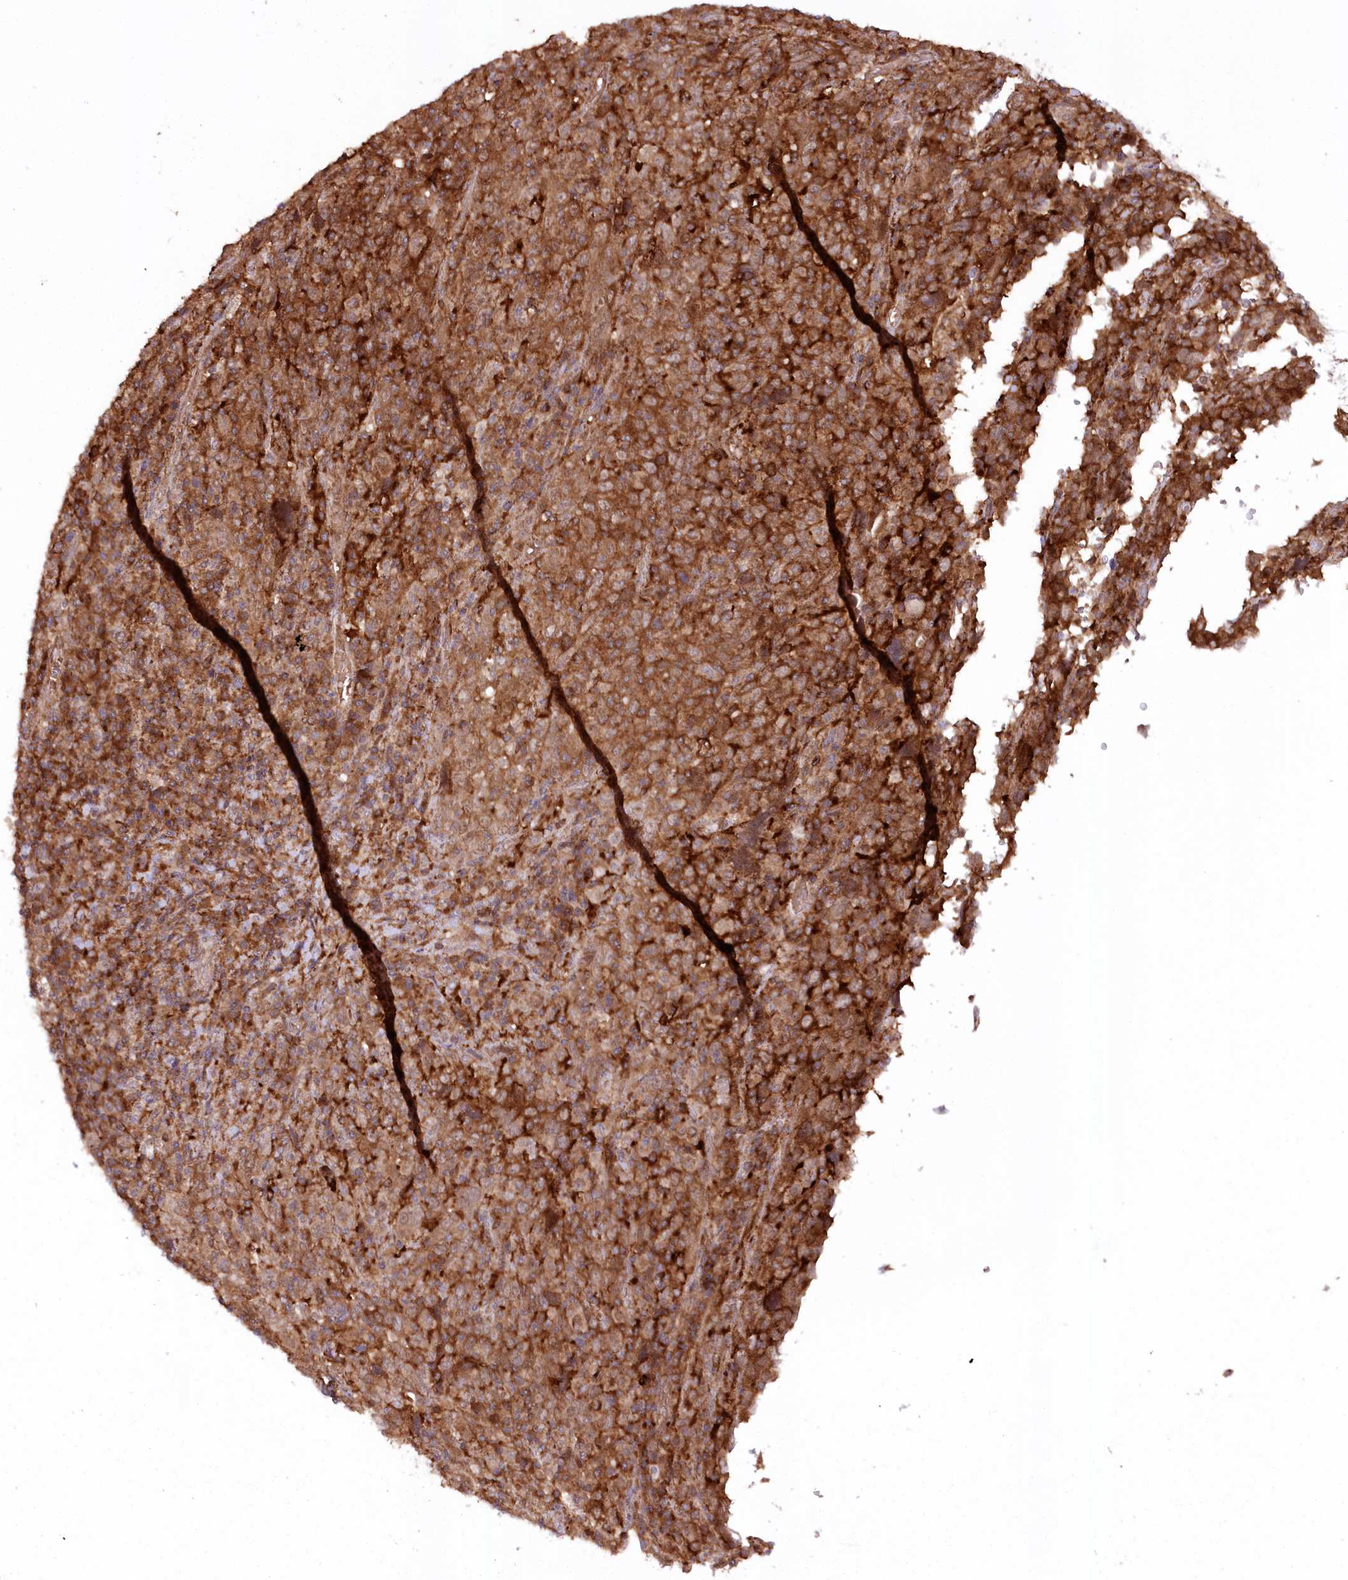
{"staining": {"intensity": "strong", "quantity": ">75%", "location": "cytoplasmic/membranous"}, "tissue": "cervical cancer", "cell_type": "Tumor cells", "image_type": "cancer", "snomed": [{"axis": "morphology", "description": "Squamous cell carcinoma, NOS"}, {"axis": "topography", "description": "Cervix"}], "caption": "Immunohistochemical staining of cervical cancer reveals high levels of strong cytoplasmic/membranous protein positivity in about >75% of tumor cells.", "gene": "CCDC91", "patient": {"sex": "female", "age": 46}}